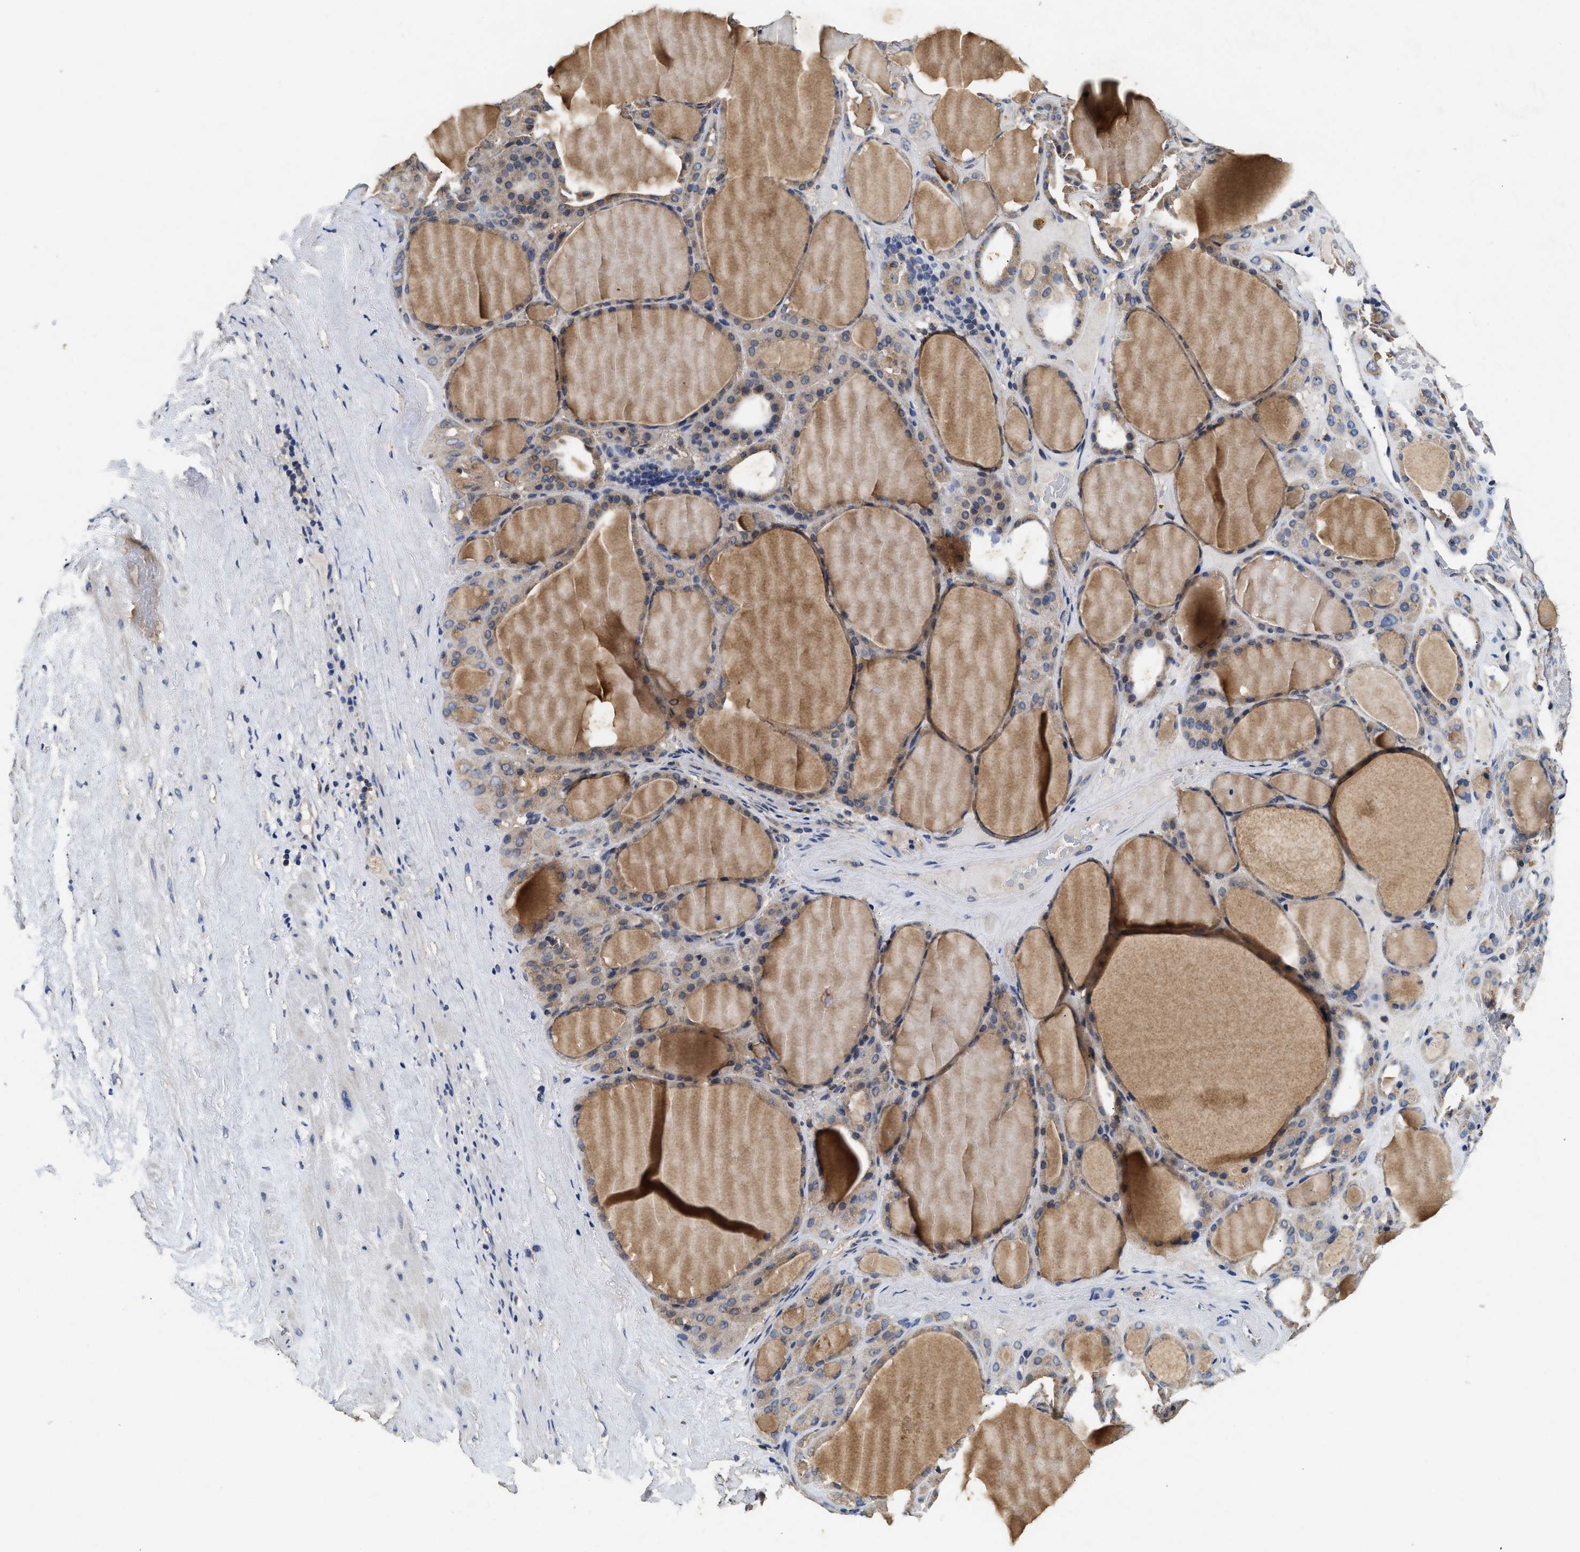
{"staining": {"intensity": "weak", "quantity": "25%-75%", "location": "cytoplasmic/membranous"}, "tissue": "thyroid gland", "cell_type": "Glandular cells", "image_type": "normal", "snomed": [{"axis": "morphology", "description": "Normal tissue, NOS"}, {"axis": "morphology", "description": "Carcinoma, NOS"}, {"axis": "topography", "description": "Thyroid gland"}], "caption": "IHC (DAB) staining of unremarkable thyroid gland shows weak cytoplasmic/membranous protein staining in approximately 25%-75% of glandular cells. (IHC, brightfield microscopy, high magnification).", "gene": "PDAP1", "patient": {"sex": "female", "age": 86}}